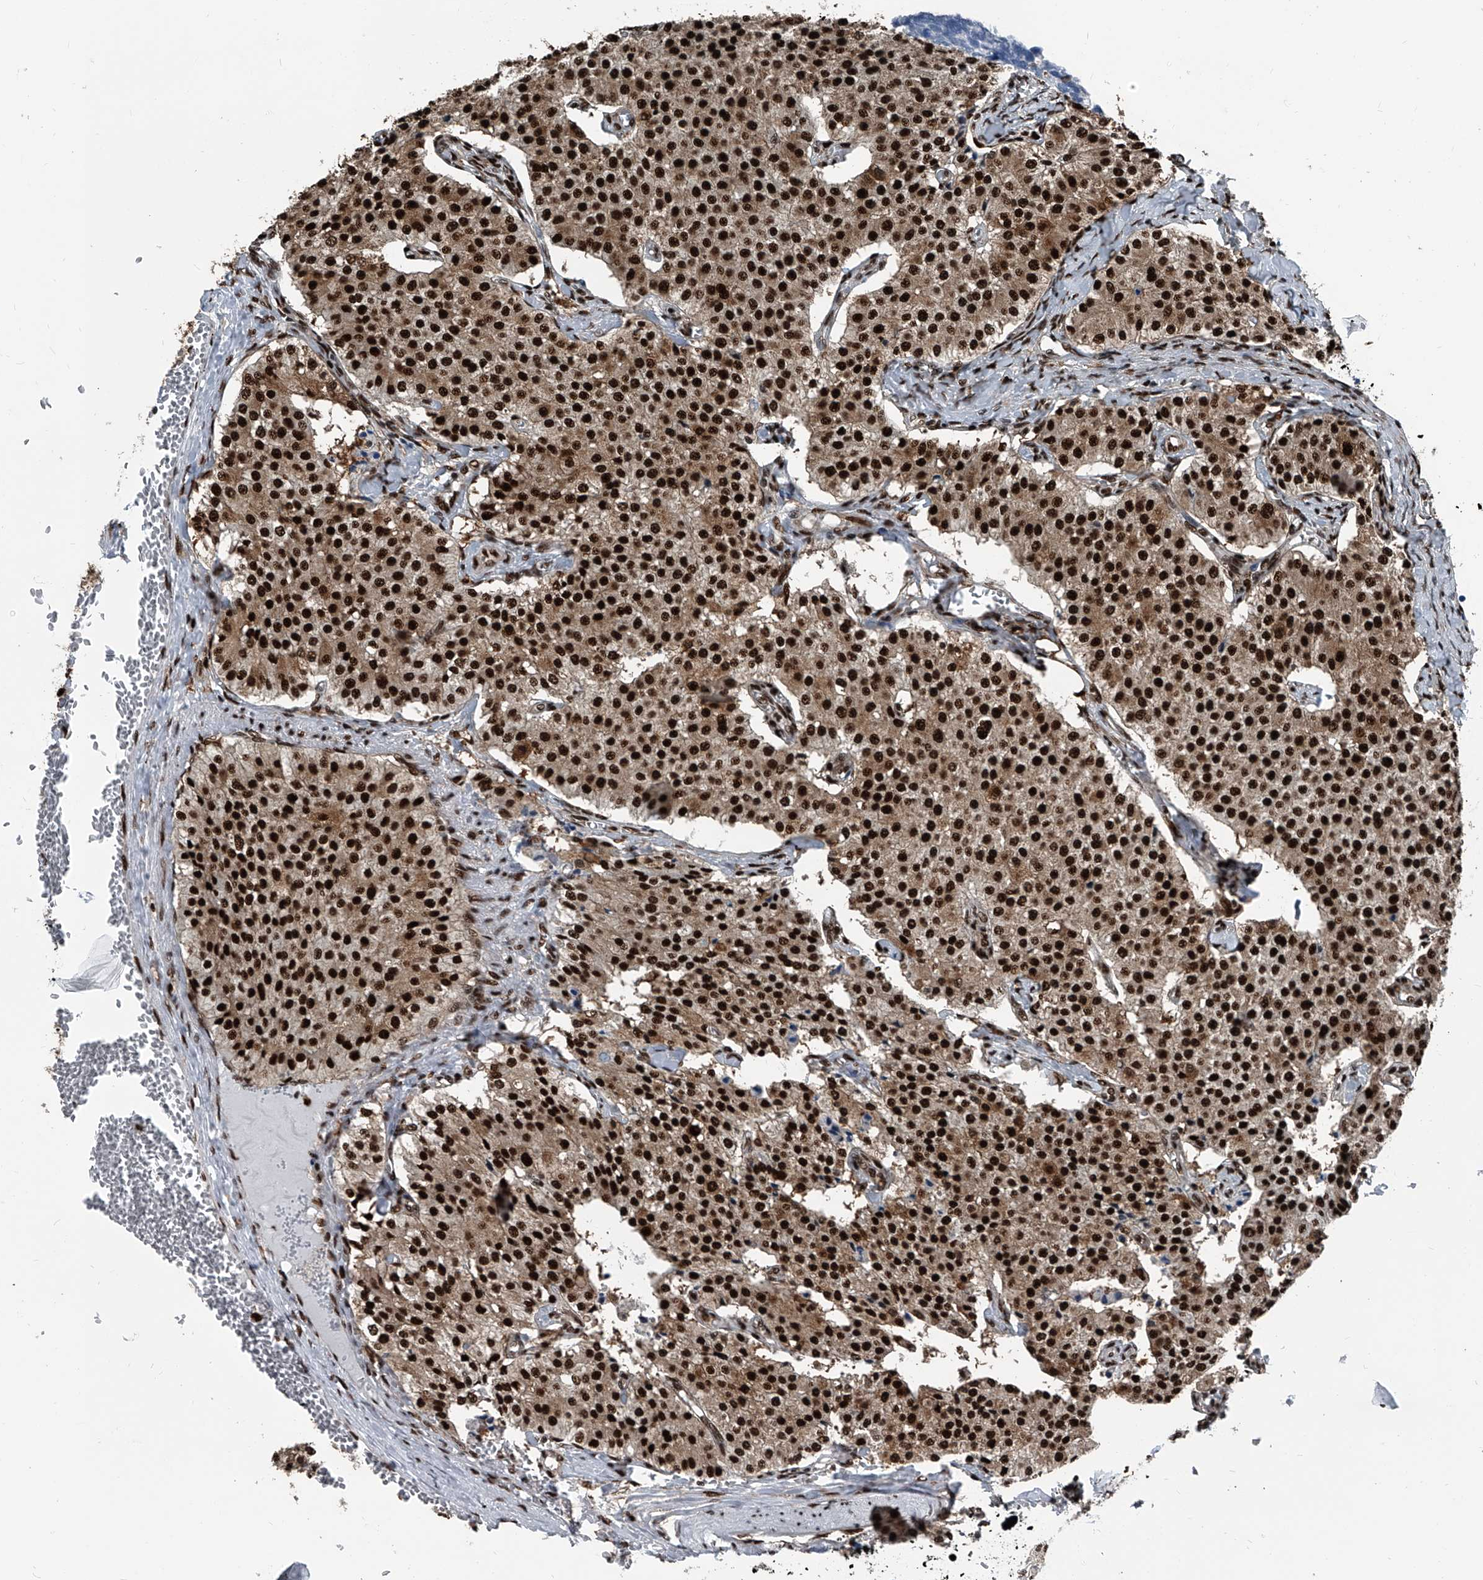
{"staining": {"intensity": "strong", "quantity": ">75%", "location": "cytoplasmic/membranous,nuclear"}, "tissue": "carcinoid", "cell_type": "Tumor cells", "image_type": "cancer", "snomed": [{"axis": "morphology", "description": "Carcinoid, malignant, NOS"}, {"axis": "topography", "description": "Colon"}], "caption": "Protein analysis of carcinoid tissue demonstrates strong cytoplasmic/membranous and nuclear positivity in approximately >75% of tumor cells.", "gene": "FKBP5", "patient": {"sex": "female", "age": 52}}